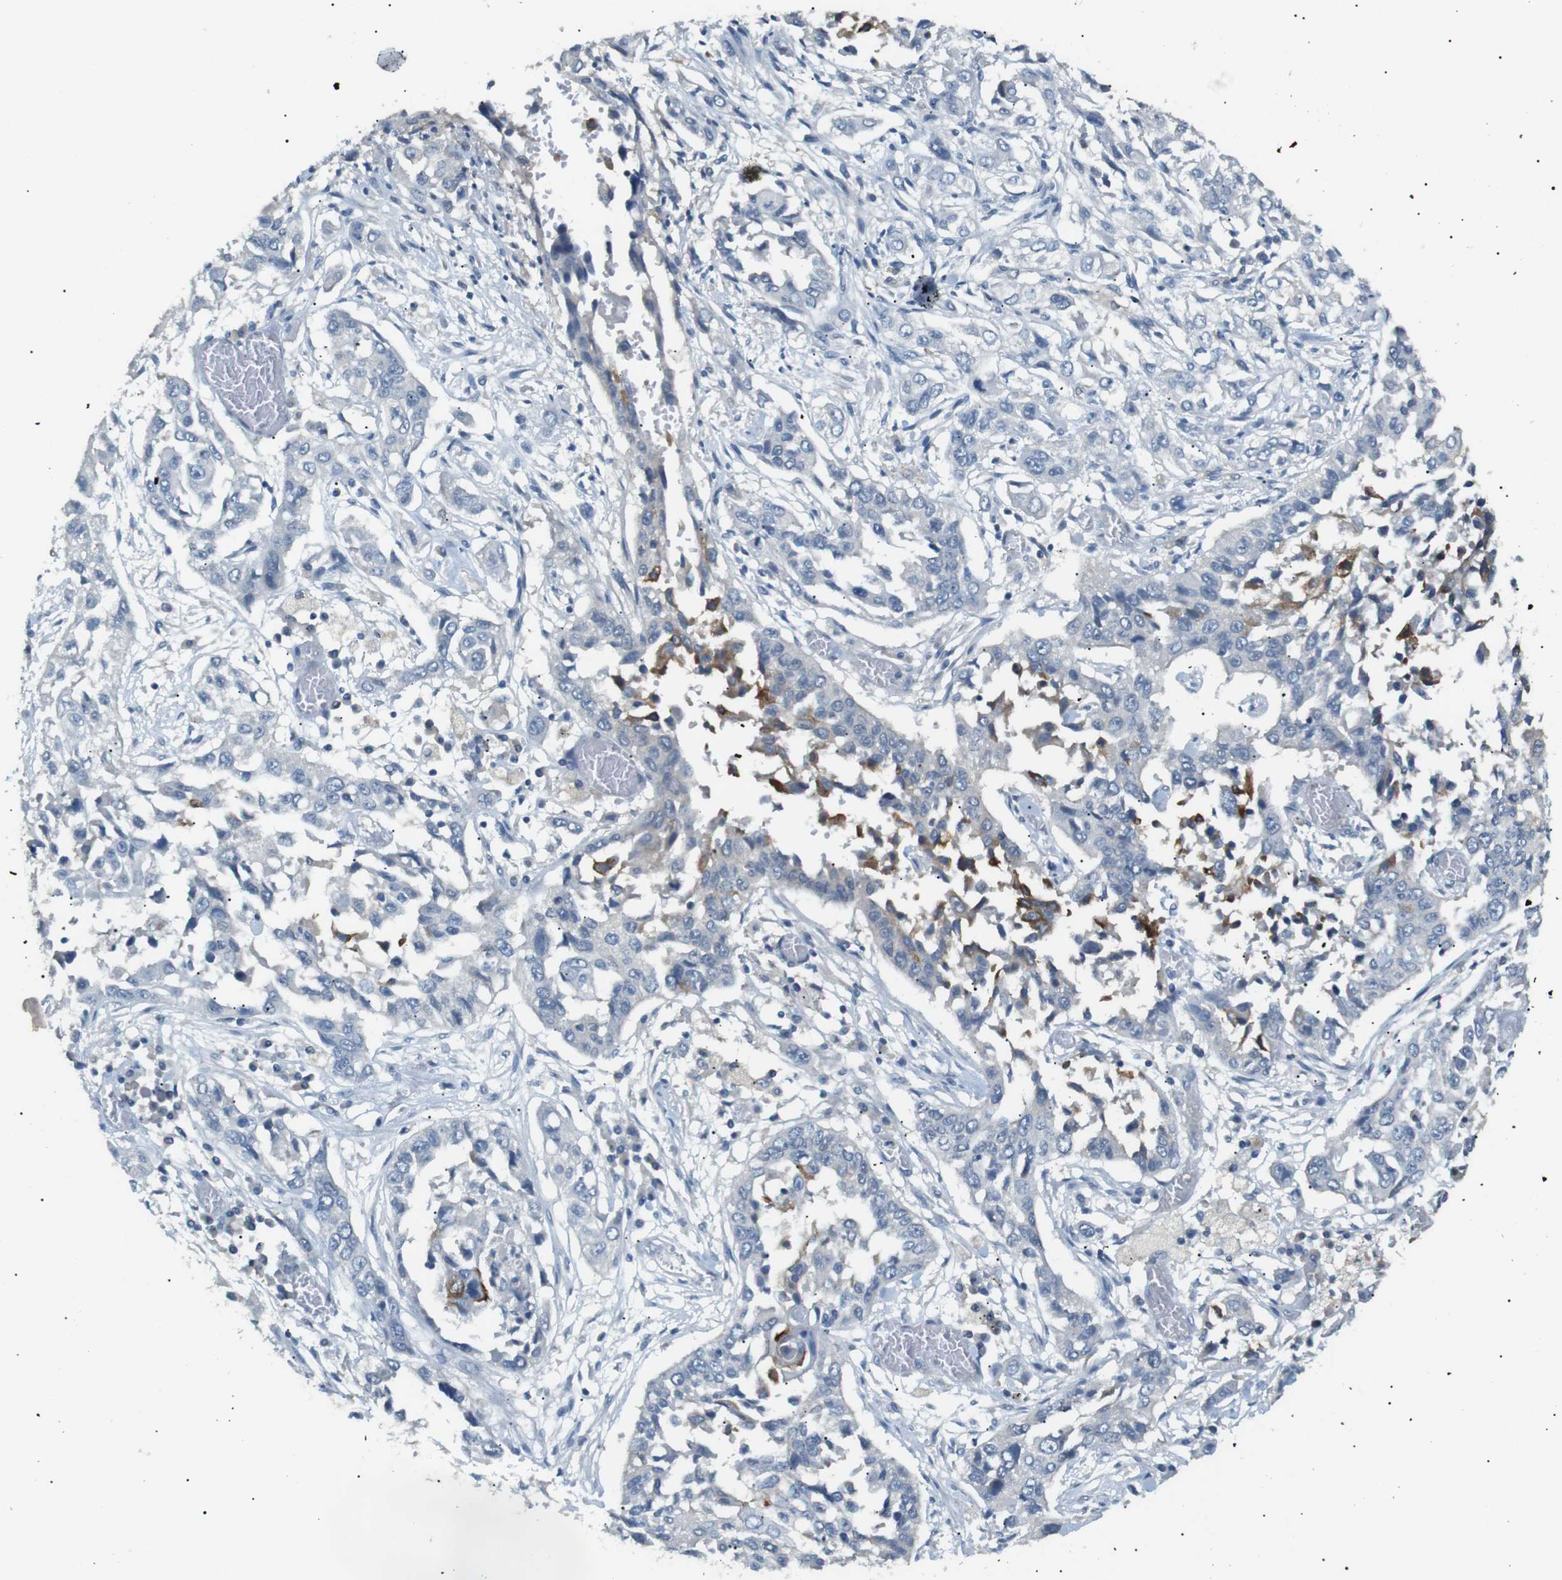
{"staining": {"intensity": "negative", "quantity": "none", "location": "none"}, "tissue": "lung cancer", "cell_type": "Tumor cells", "image_type": "cancer", "snomed": [{"axis": "morphology", "description": "Squamous cell carcinoma, NOS"}, {"axis": "topography", "description": "Lung"}], "caption": "Micrograph shows no significant protein staining in tumor cells of lung squamous cell carcinoma.", "gene": "CDH26", "patient": {"sex": "male", "age": 71}}